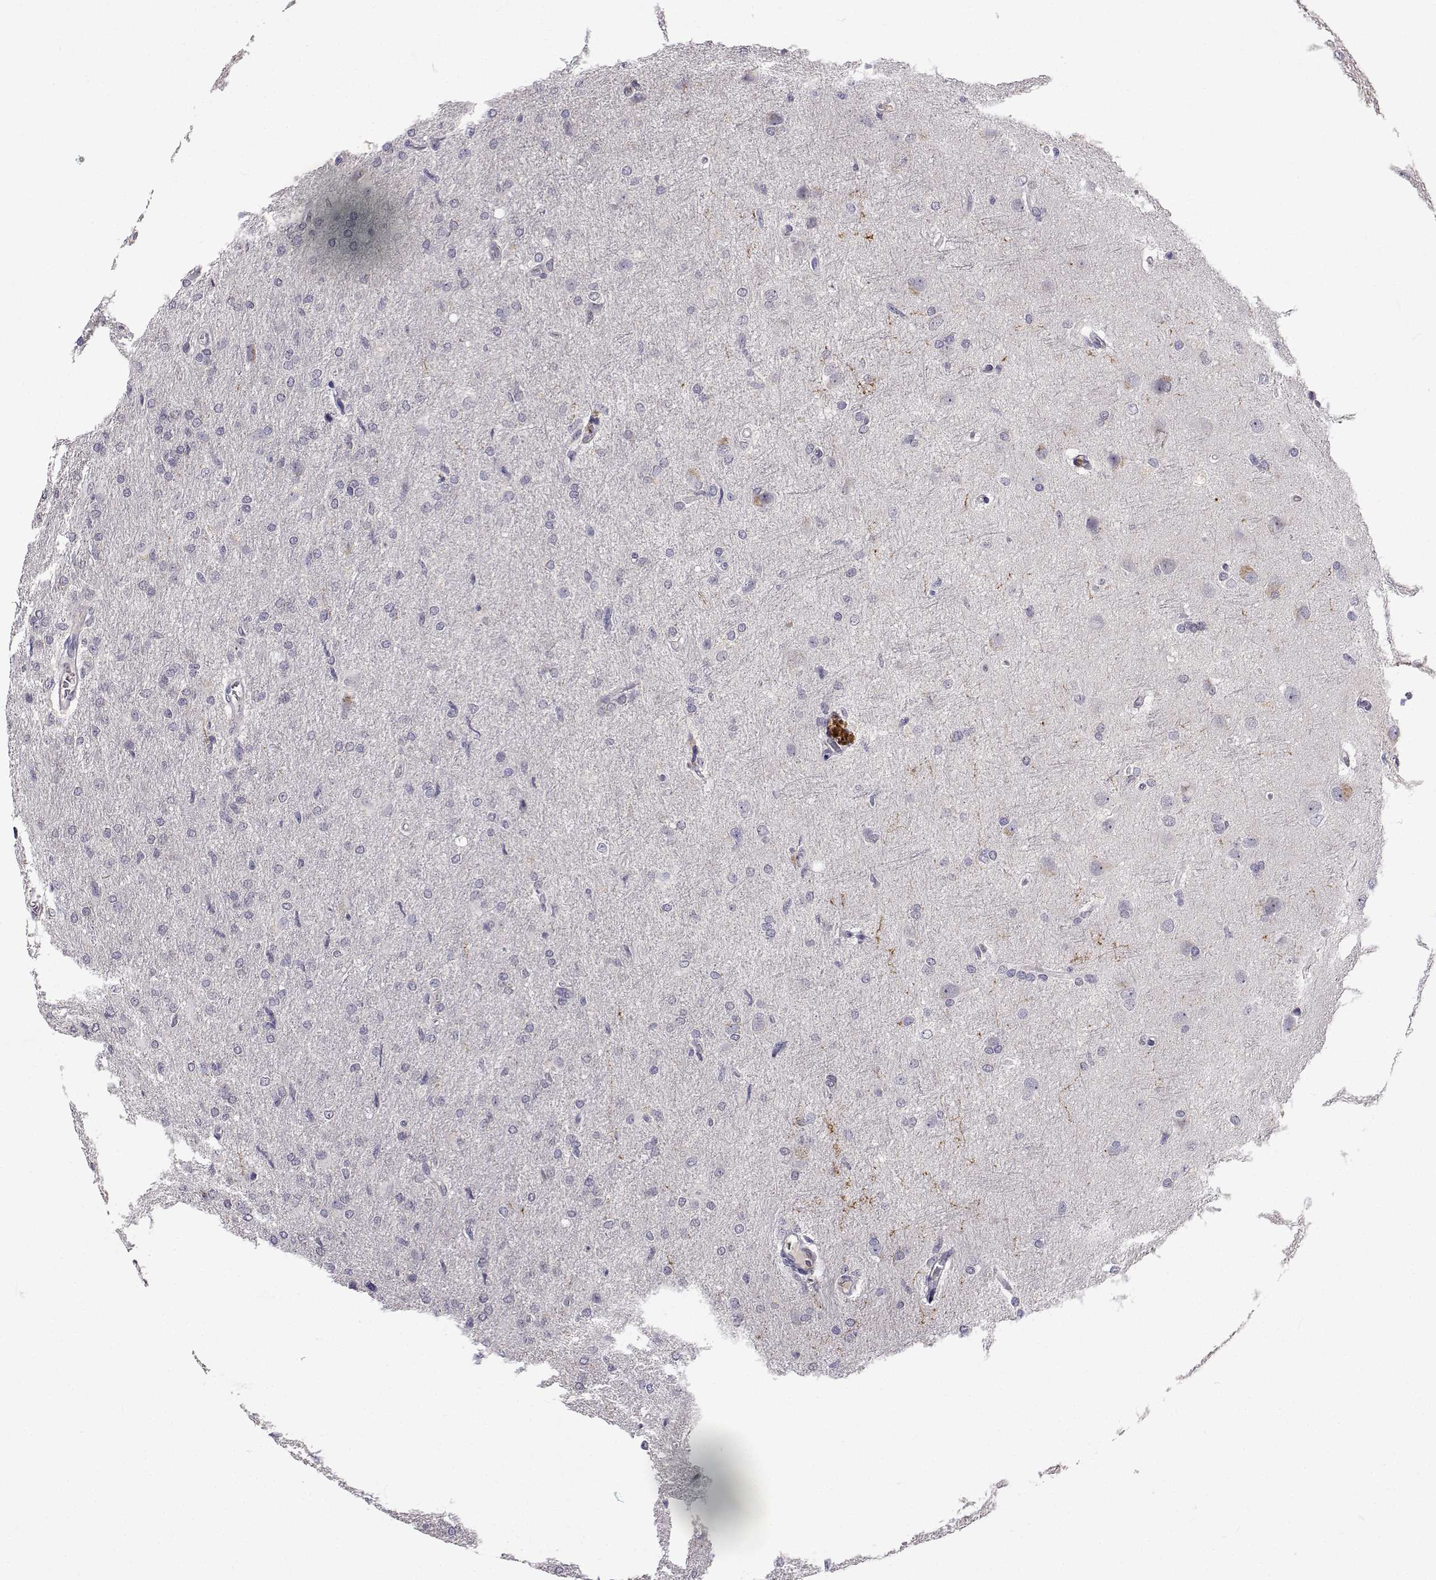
{"staining": {"intensity": "negative", "quantity": "none", "location": "none"}, "tissue": "glioma", "cell_type": "Tumor cells", "image_type": "cancer", "snomed": [{"axis": "morphology", "description": "Glioma, malignant, High grade"}, {"axis": "topography", "description": "Brain"}], "caption": "Glioma was stained to show a protein in brown. There is no significant staining in tumor cells.", "gene": "SLC6A3", "patient": {"sex": "male", "age": 68}}